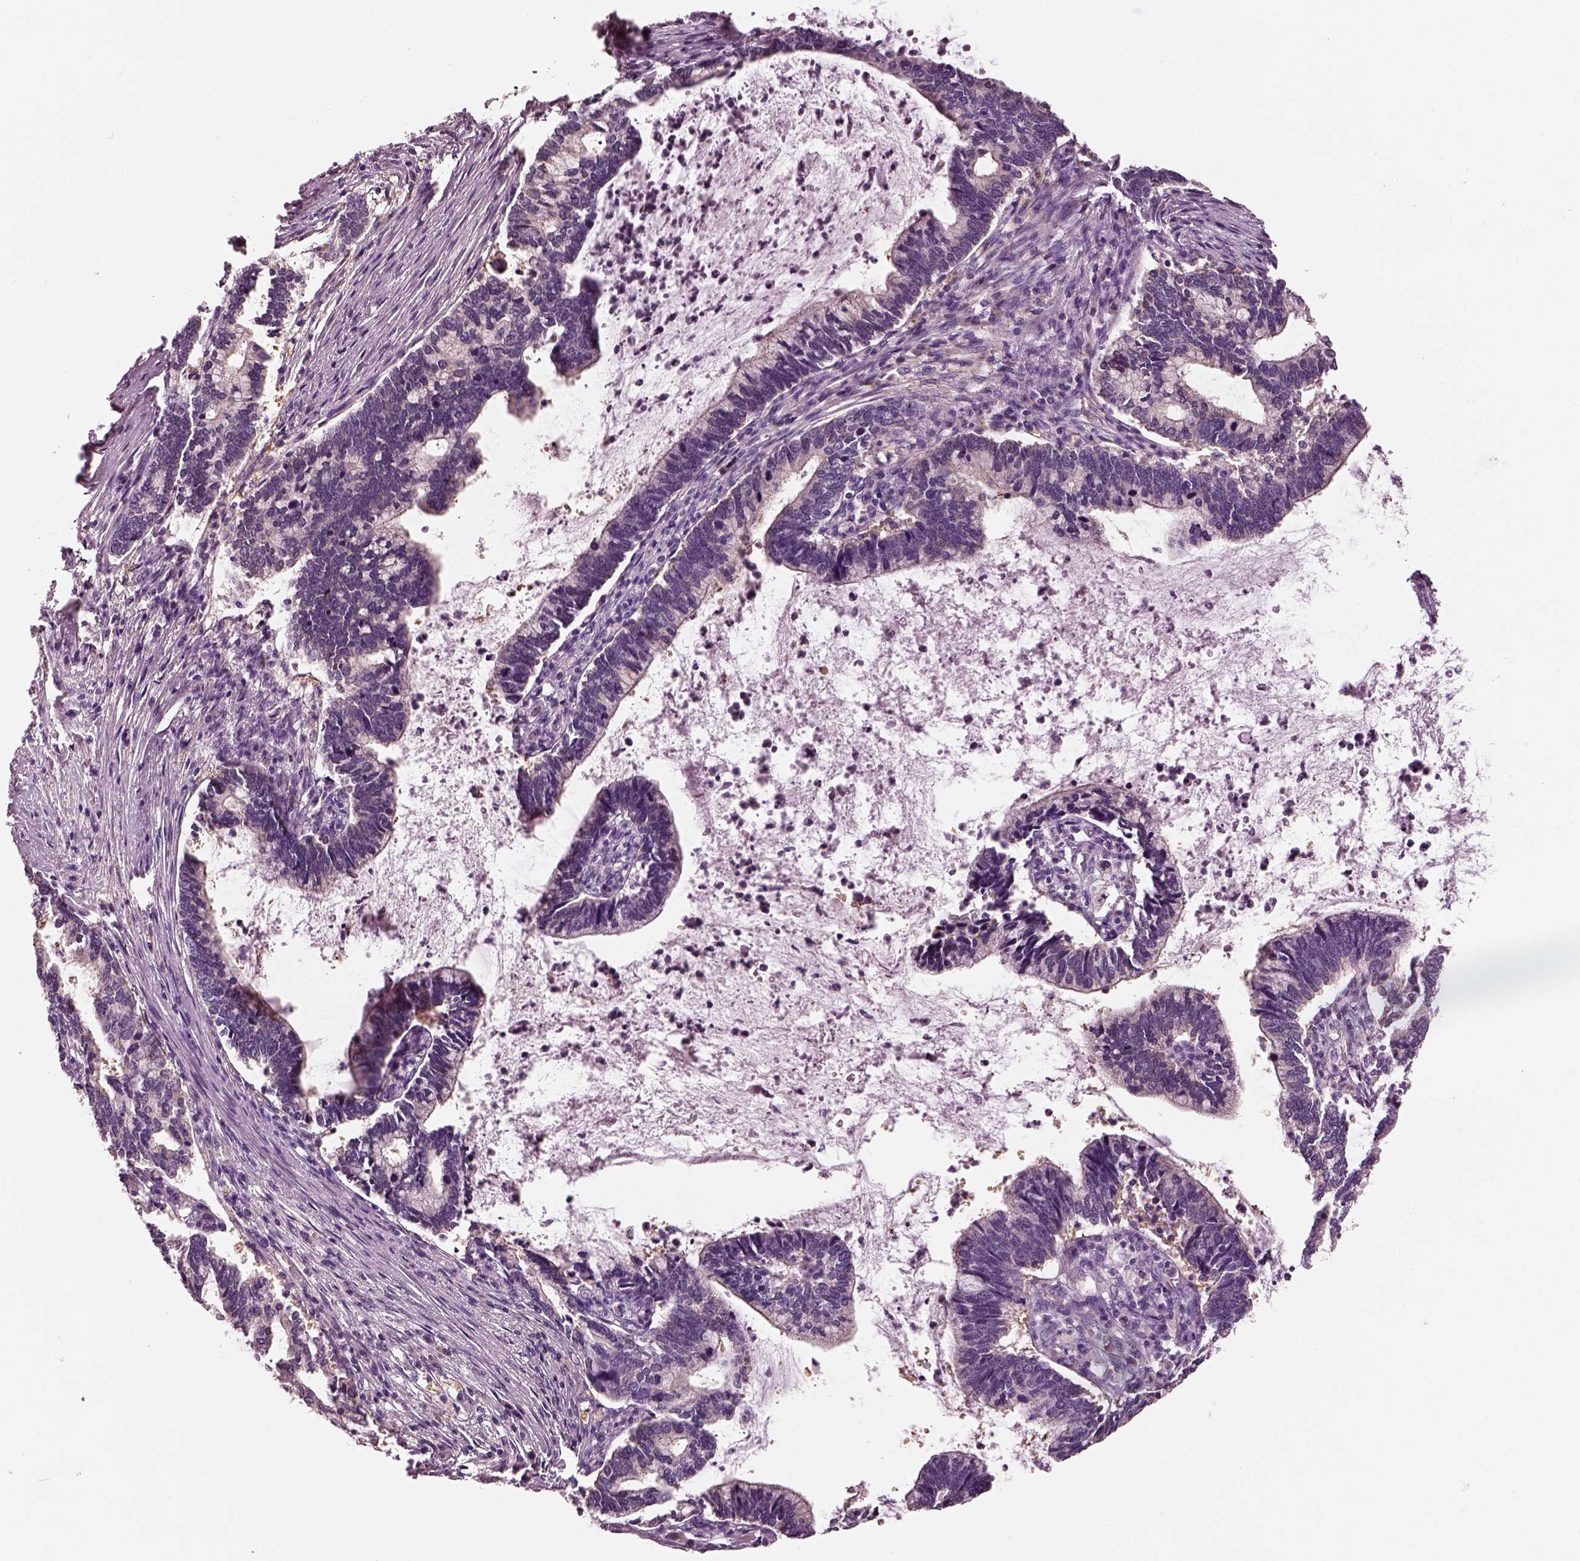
{"staining": {"intensity": "negative", "quantity": "none", "location": "none"}, "tissue": "cervical cancer", "cell_type": "Tumor cells", "image_type": "cancer", "snomed": [{"axis": "morphology", "description": "Adenocarcinoma, NOS"}, {"axis": "topography", "description": "Cervix"}], "caption": "High power microscopy photomicrograph of an IHC histopathology image of cervical adenocarcinoma, revealing no significant expression in tumor cells.", "gene": "ELSPBP1", "patient": {"sex": "female", "age": 42}}